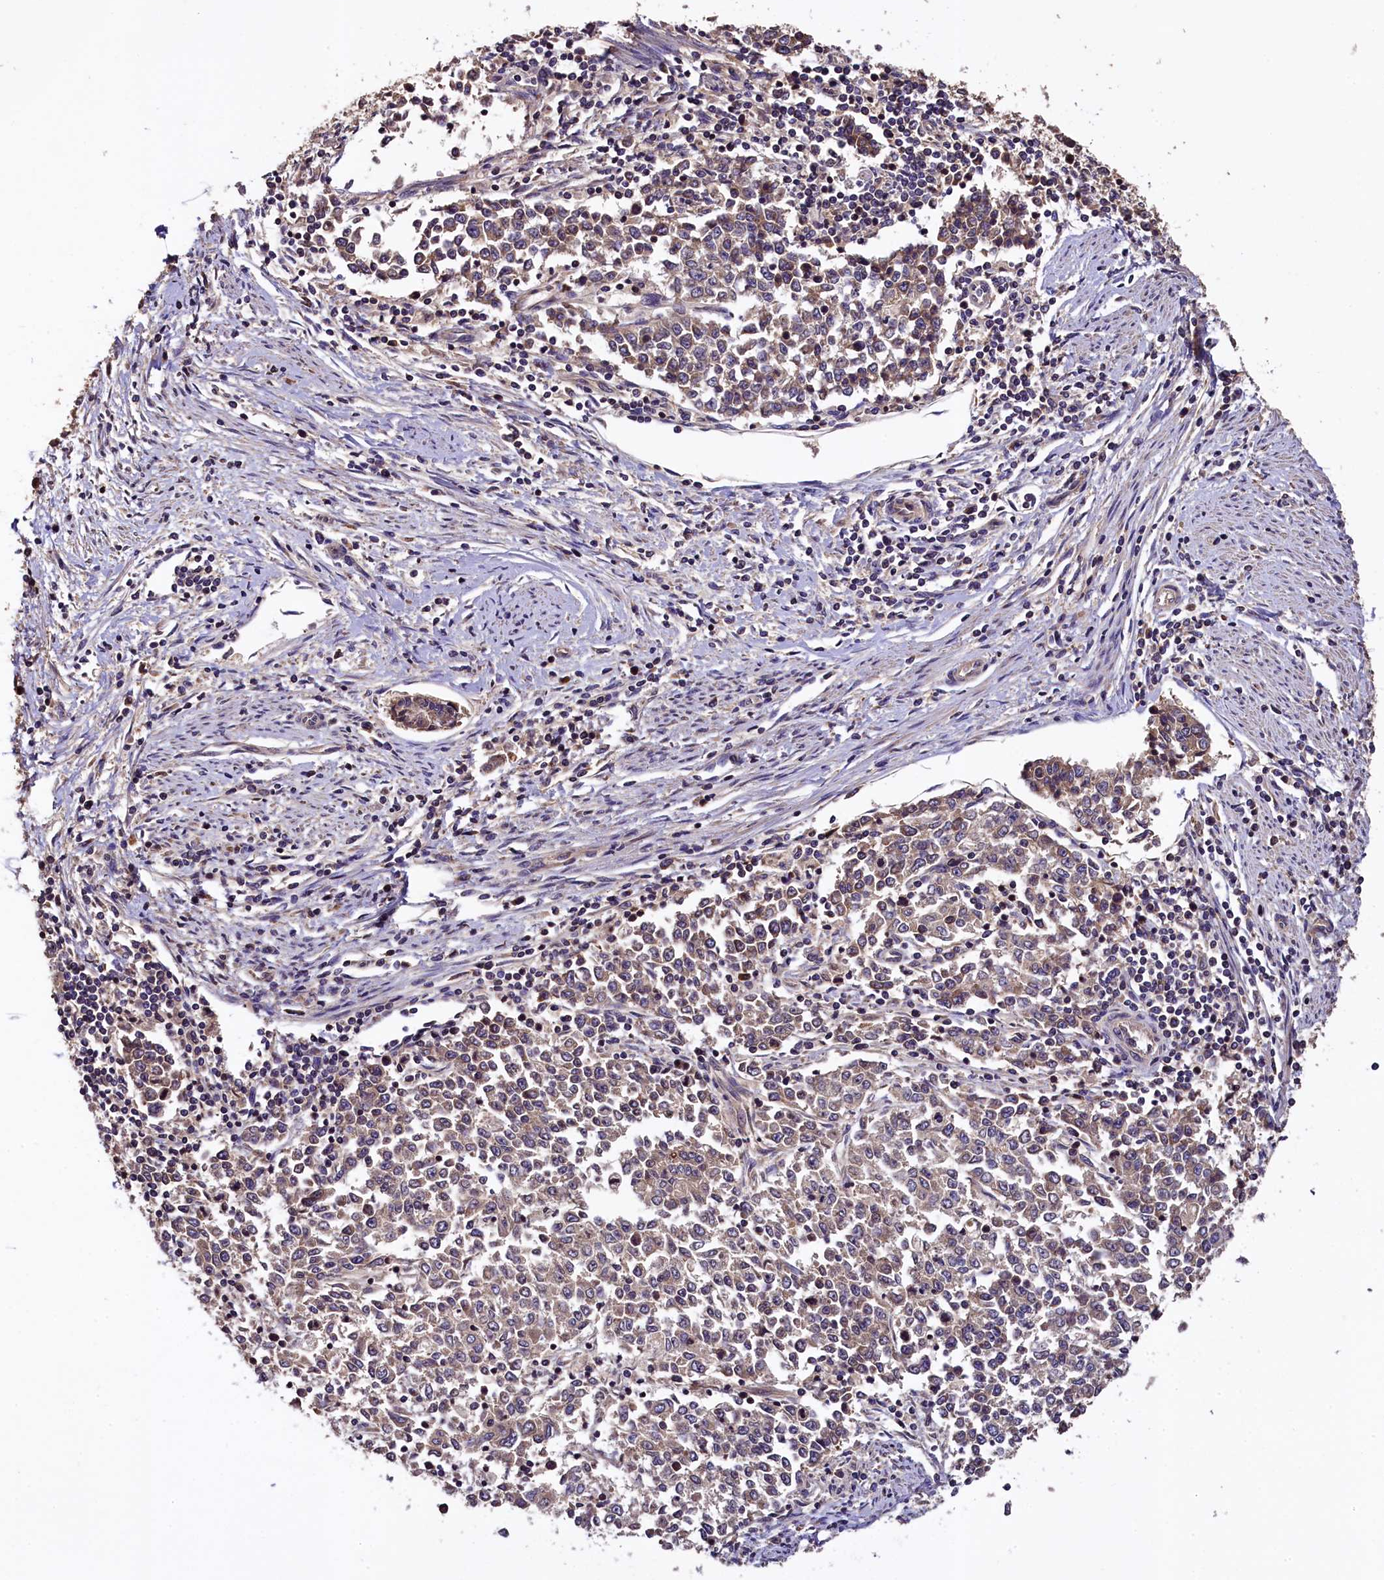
{"staining": {"intensity": "weak", "quantity": ">75%", "location": "cytoplasmic/membranous"}, "tissue": "endometrial cancer", "cell_type": "Tumor cells", "image_type": "cancer", "snomed": [{"axis": "morphology", "description": "Adenocarcinoma, NOS"}, {"axis": "topography", "description": "Endometrium"}], "caption": "Brown immunohistochemical staining in human endometrial cancer demonstrates weak cytoplasmic/membranous expression in about >75% of tumor cells. The staining was performed using DAB to visualize the protein expression in brown, while the nuclei were stained in blue with hematoxylin (Magnification: 20x).", "gene": "KLC2", "patient": {"sex": "female", "age": 50}}